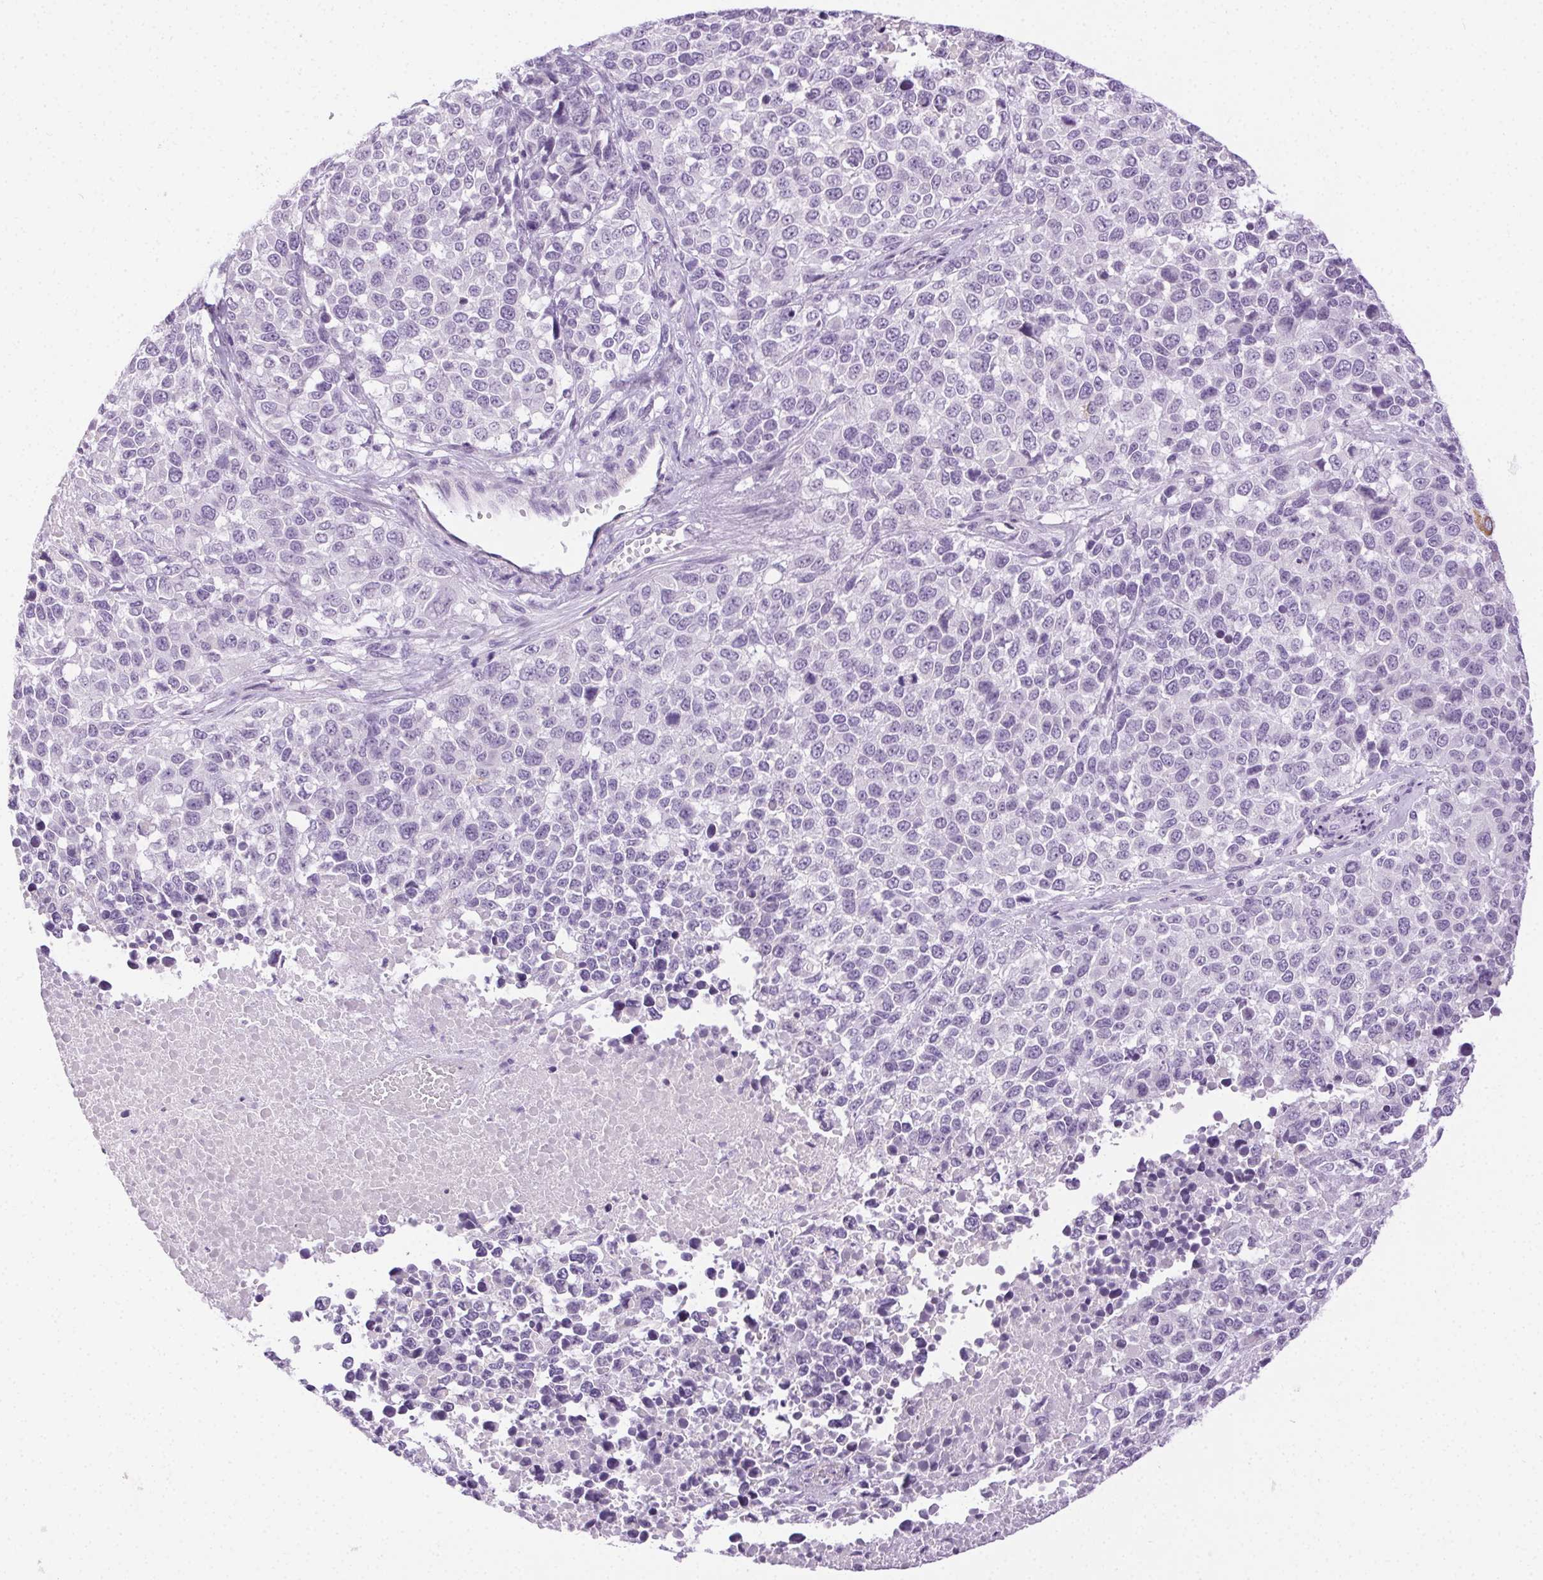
{"staining": {"intensity": "negative", "quantity": "none", "location": "none"}, "tissue": "melanoma", "cell_type": "Tumor cells", "image_type": "cancer", "snomed": [{"axis": "morphology", "description": "Malignant melanoma, Metastatic site"}, {"axis": "topography", "description": "Skin"}], "caption": "Tumor cells are negative for brown protein staining in melanoma.", "gene": "C20orf85", "patient": {"sex": "male", "age": 84}}